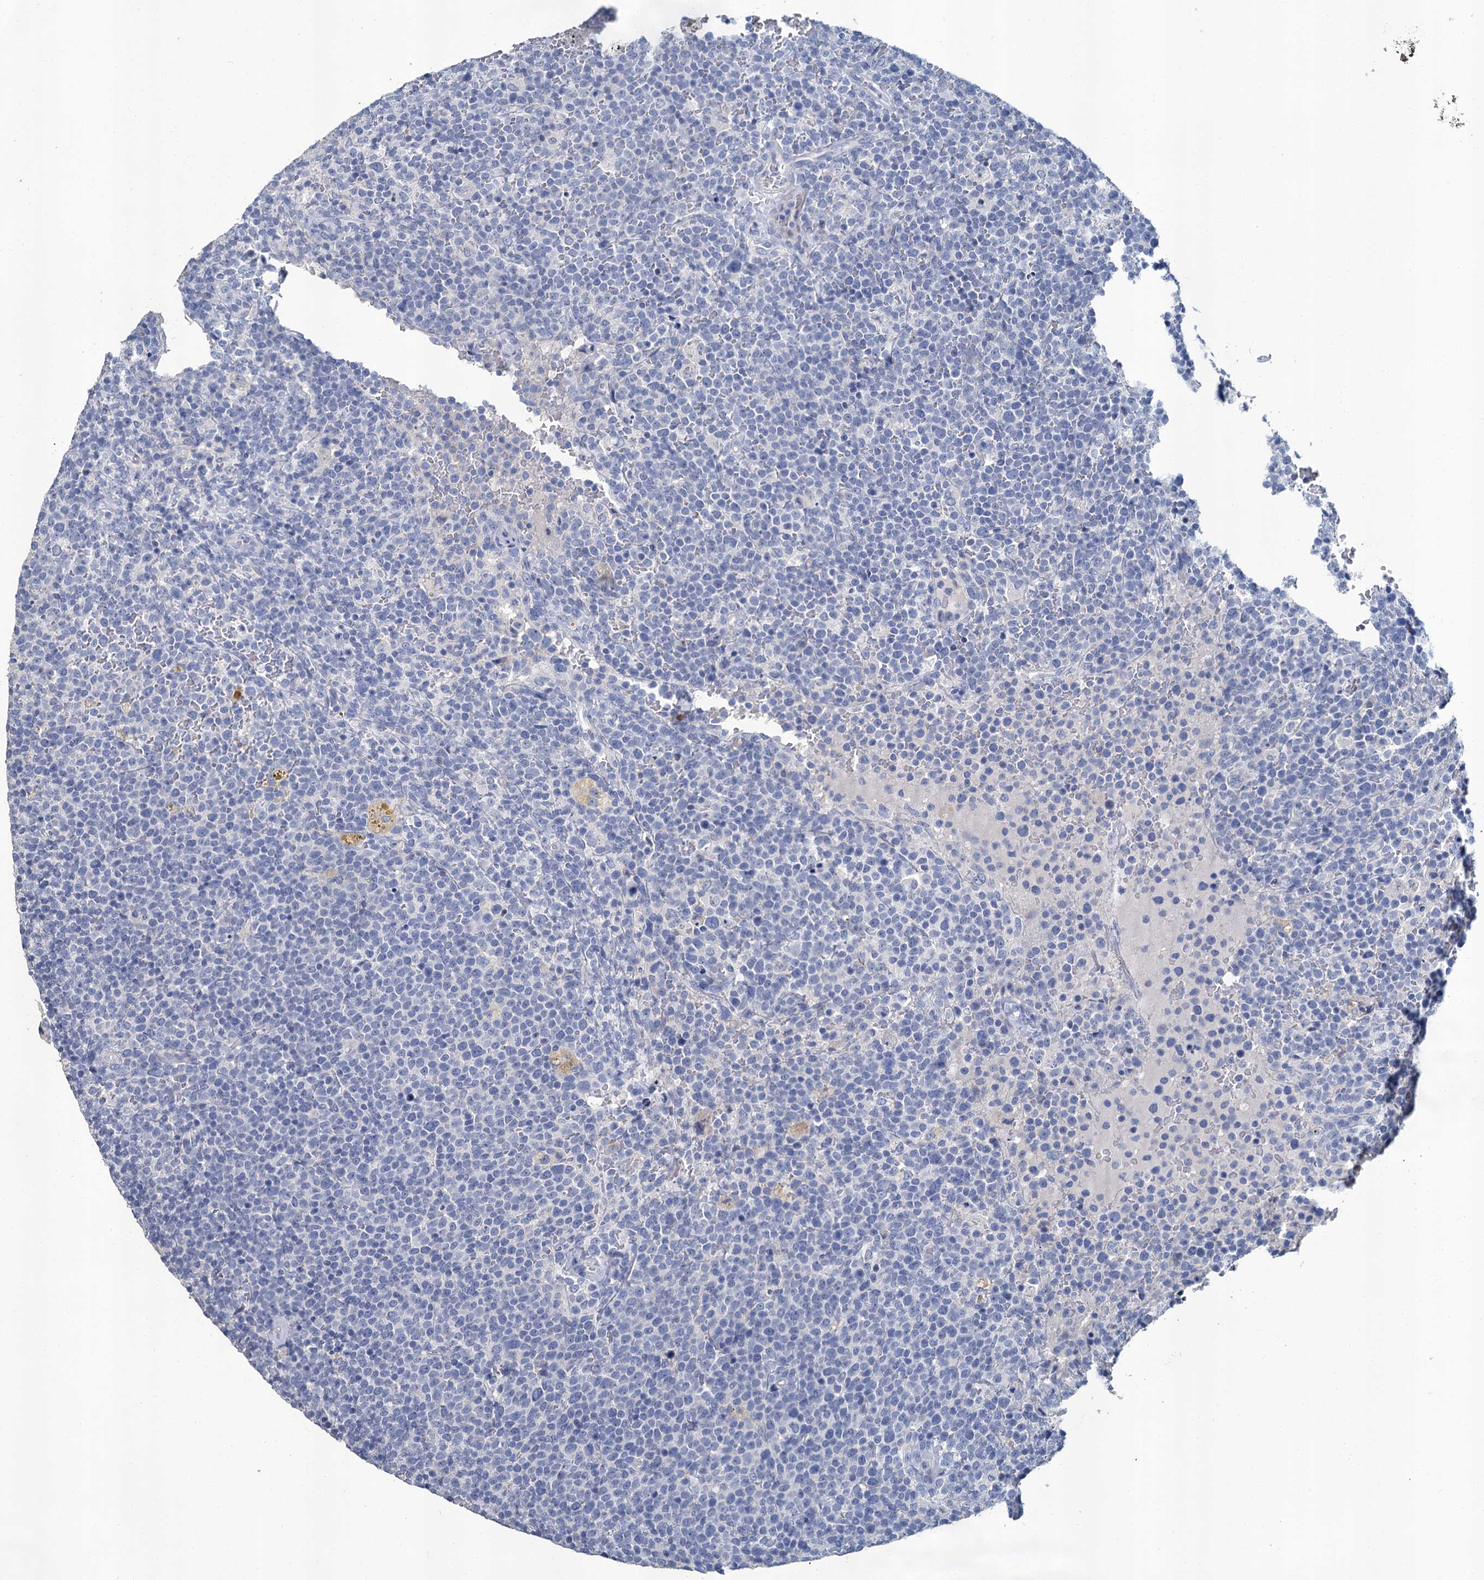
{"staining": {"intensity": "negative", "quantity": "none", "location": "none"}, "tissue": "lymphoma", "cell_type": "Tumor cells", "image_type": "cancer", "snomed": [{"axis": "morphology", "description": "Malignant lymphoma, non-Hodgkin's type, High grade"}, {"axis": "topography", "description": "Lymph node"}], "caption": "Tumor cells show no significant expression in high-grade malignant lymphoma, non-Hodgkin's type. (IHC, brightfield microscopy, high magnification).", "gene": "SNCB", "patient": {"sex": "male", "age": 61}}